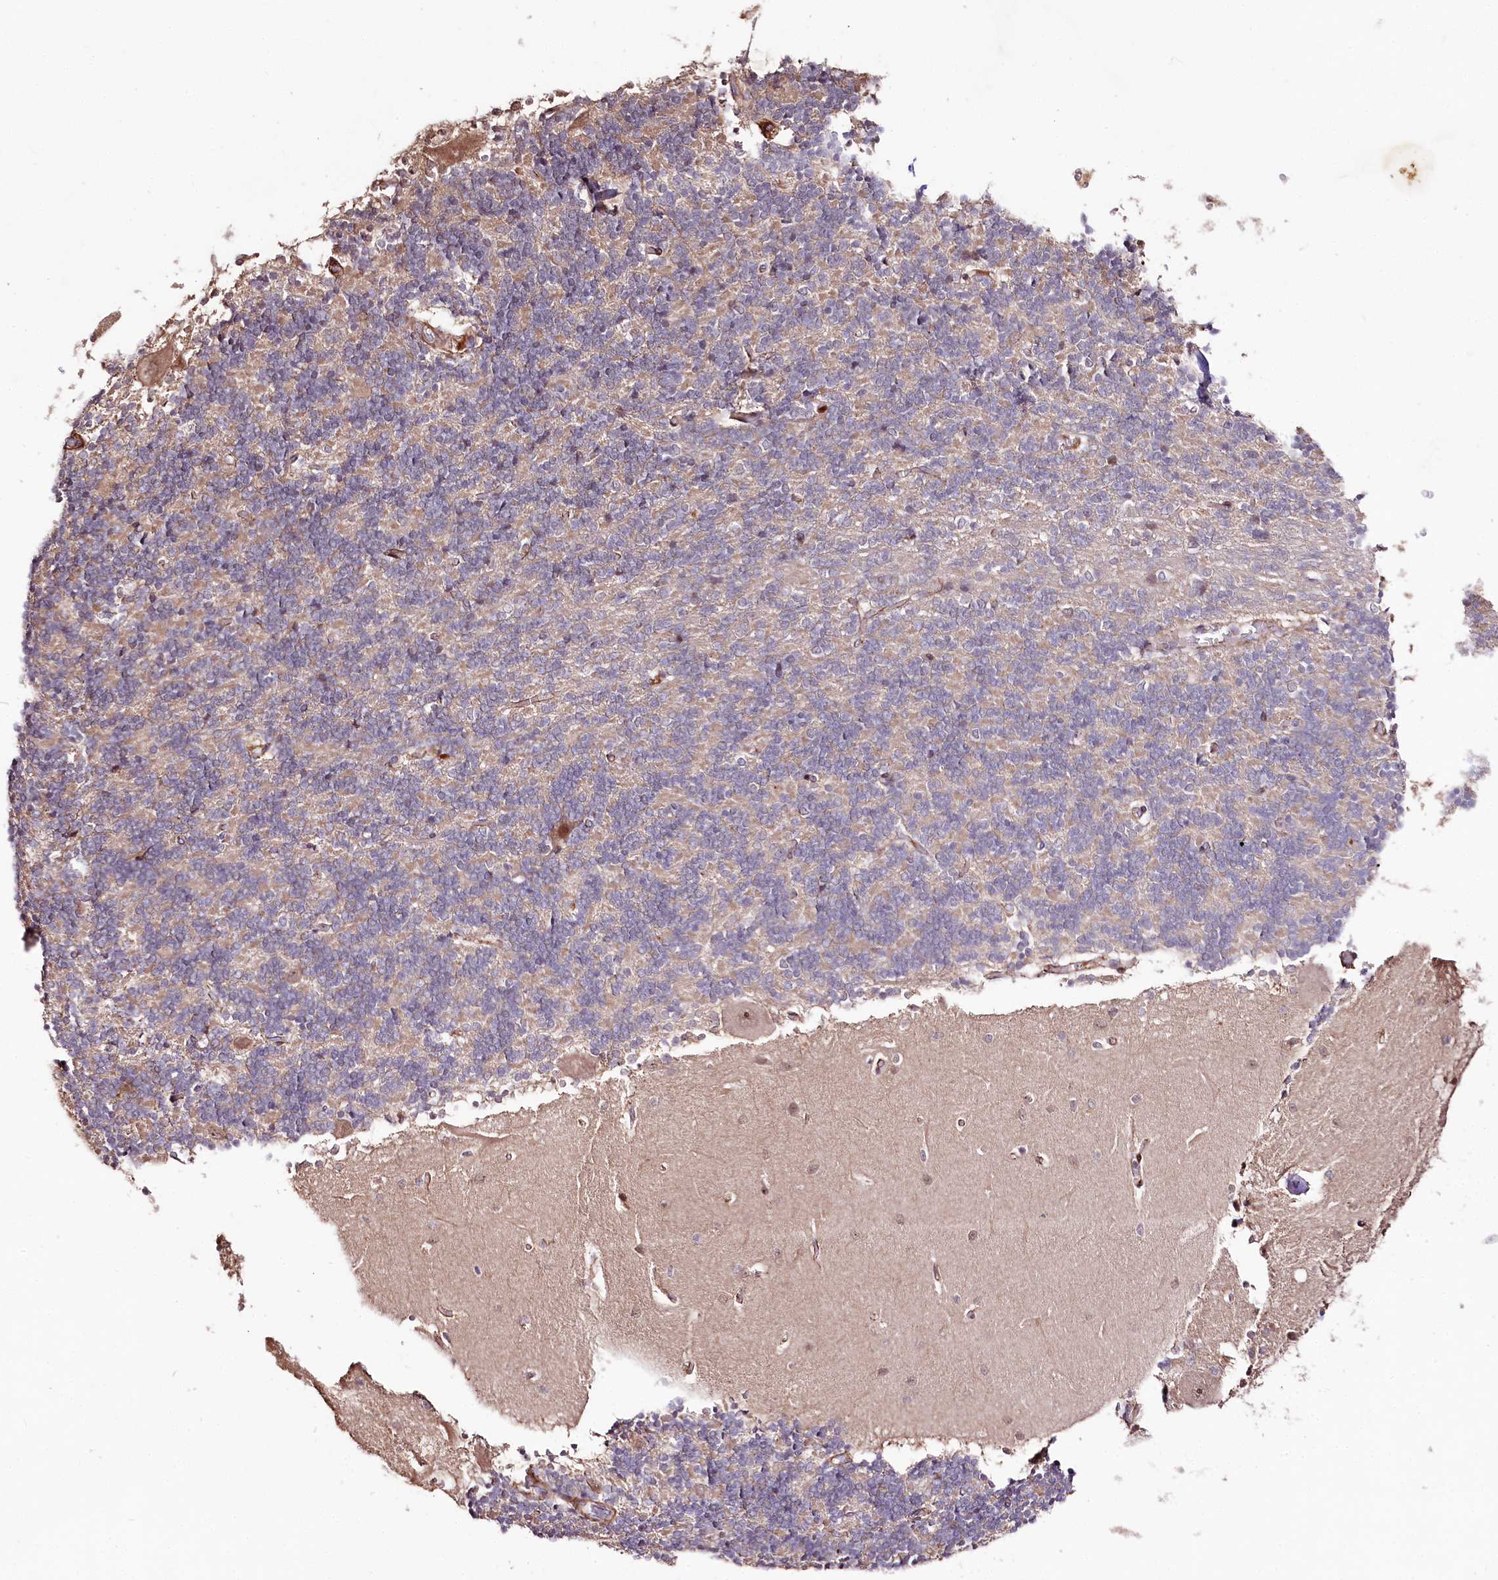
{"staining": {"intensity": "weak", "quantity": "<25%", "location": "cytoplasmic/membranous"}, "tissue": "cerebellum", "cell_type": "Cells in granular layer", "image_type": "normal", "snomed": [{"axis": "morphology", "description": "Normal tissue, NOS"}, {"axis": "topography", "description": "Cerebellum"}], "caption": "An image of cerebellum stained for a protein displays no brown staining in cells in granular layer.", "gene": "DMP1", "patient": {"sex": "male", "age": 37}}